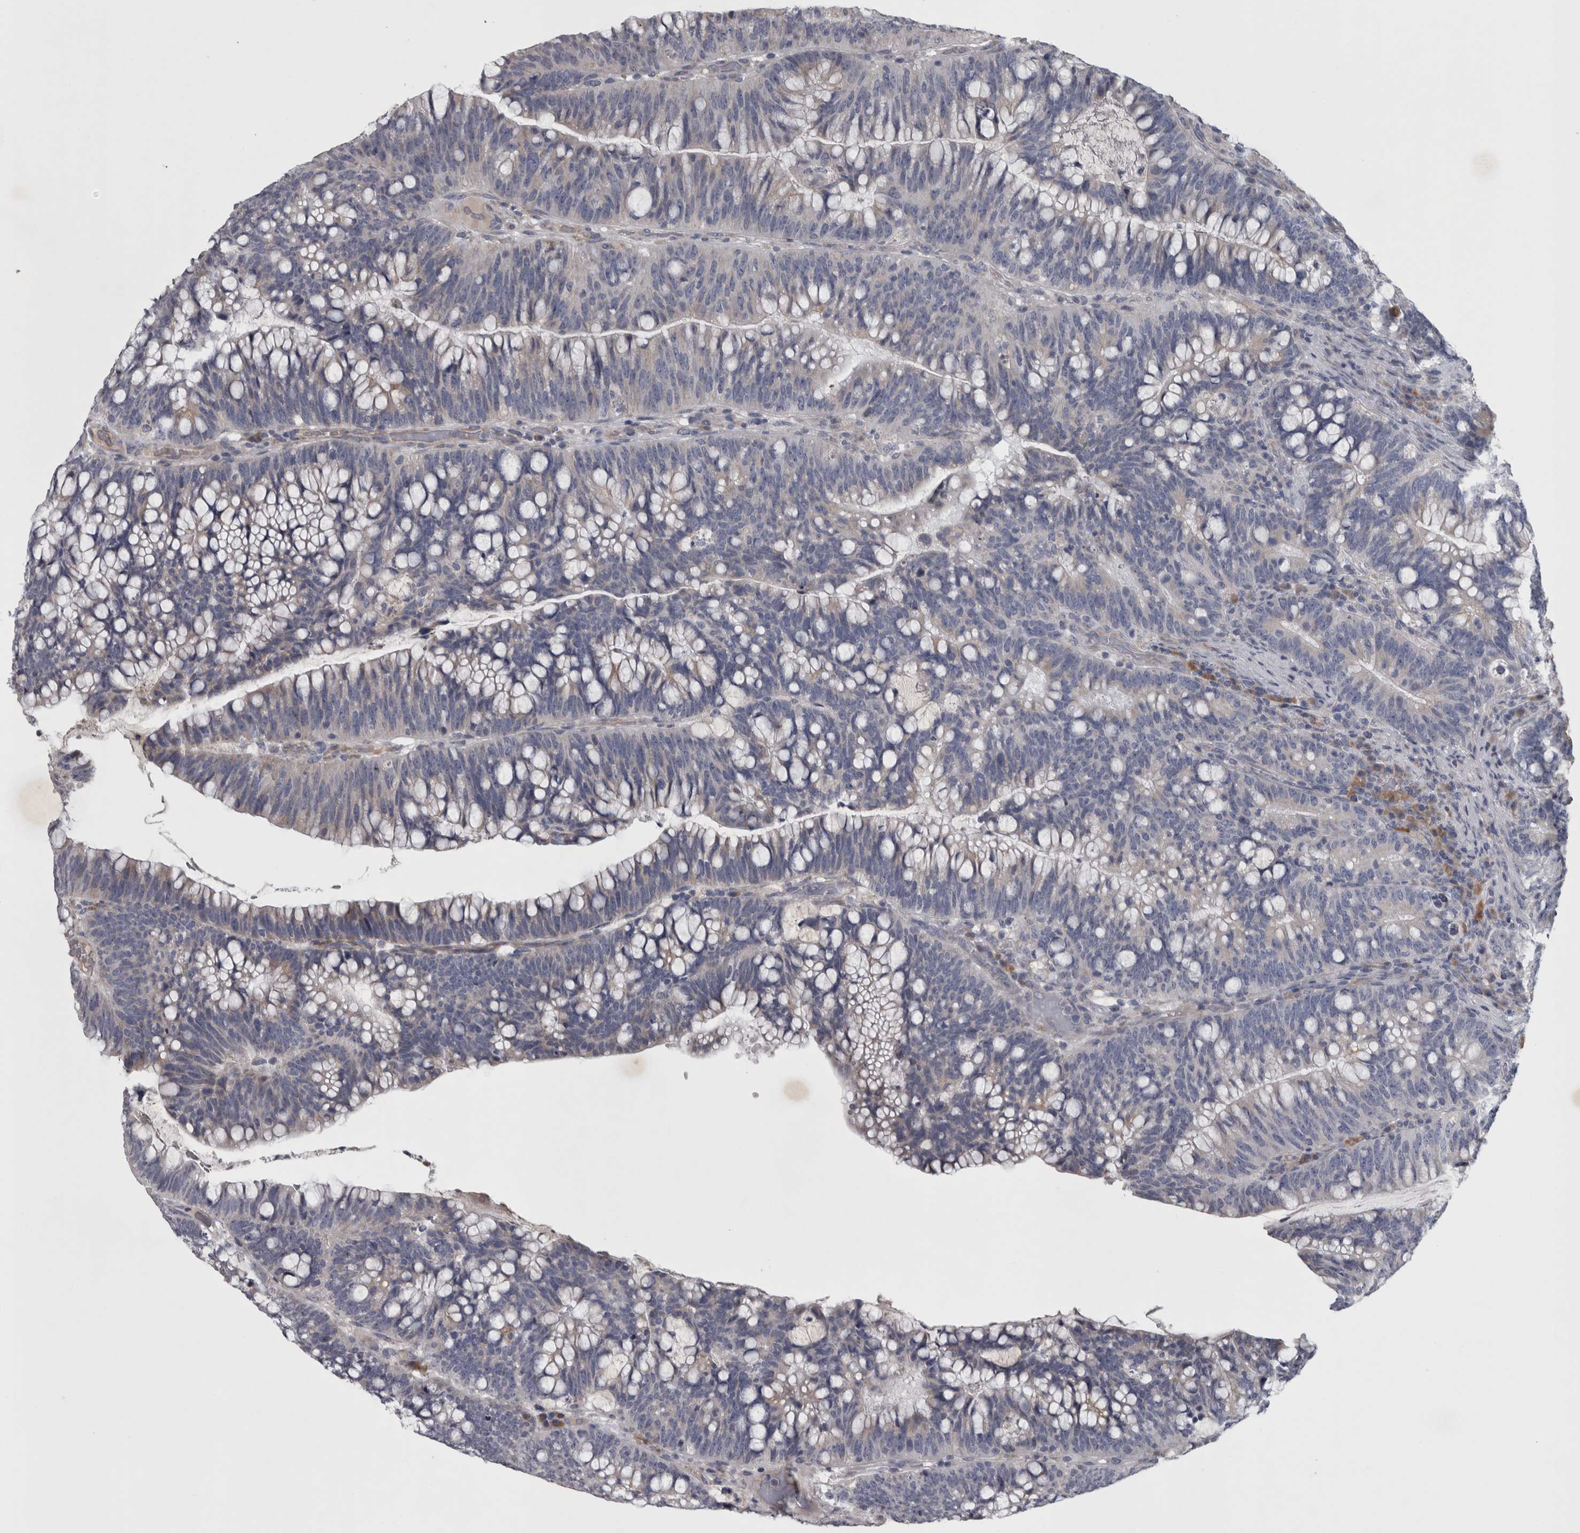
{"staining": {"intensity": "negative", "quantity": "none", "location": "none"}, "tissue": "colorectal cancer", "cell_type": "Tumor cells", "image_type": "cancer", "snomed": [{"axis": "morphology", "description": "Adenocarcinoma, NOS"}, {"axis": "topography", "description": "Colon"}], "caption": "Immunohistochemical staining of adenocarcinoma (colorectal) demonstrates no significant positivity in tumor cells.", "gene": "DBT", "patient": {"sex": "female", "age": 66}}